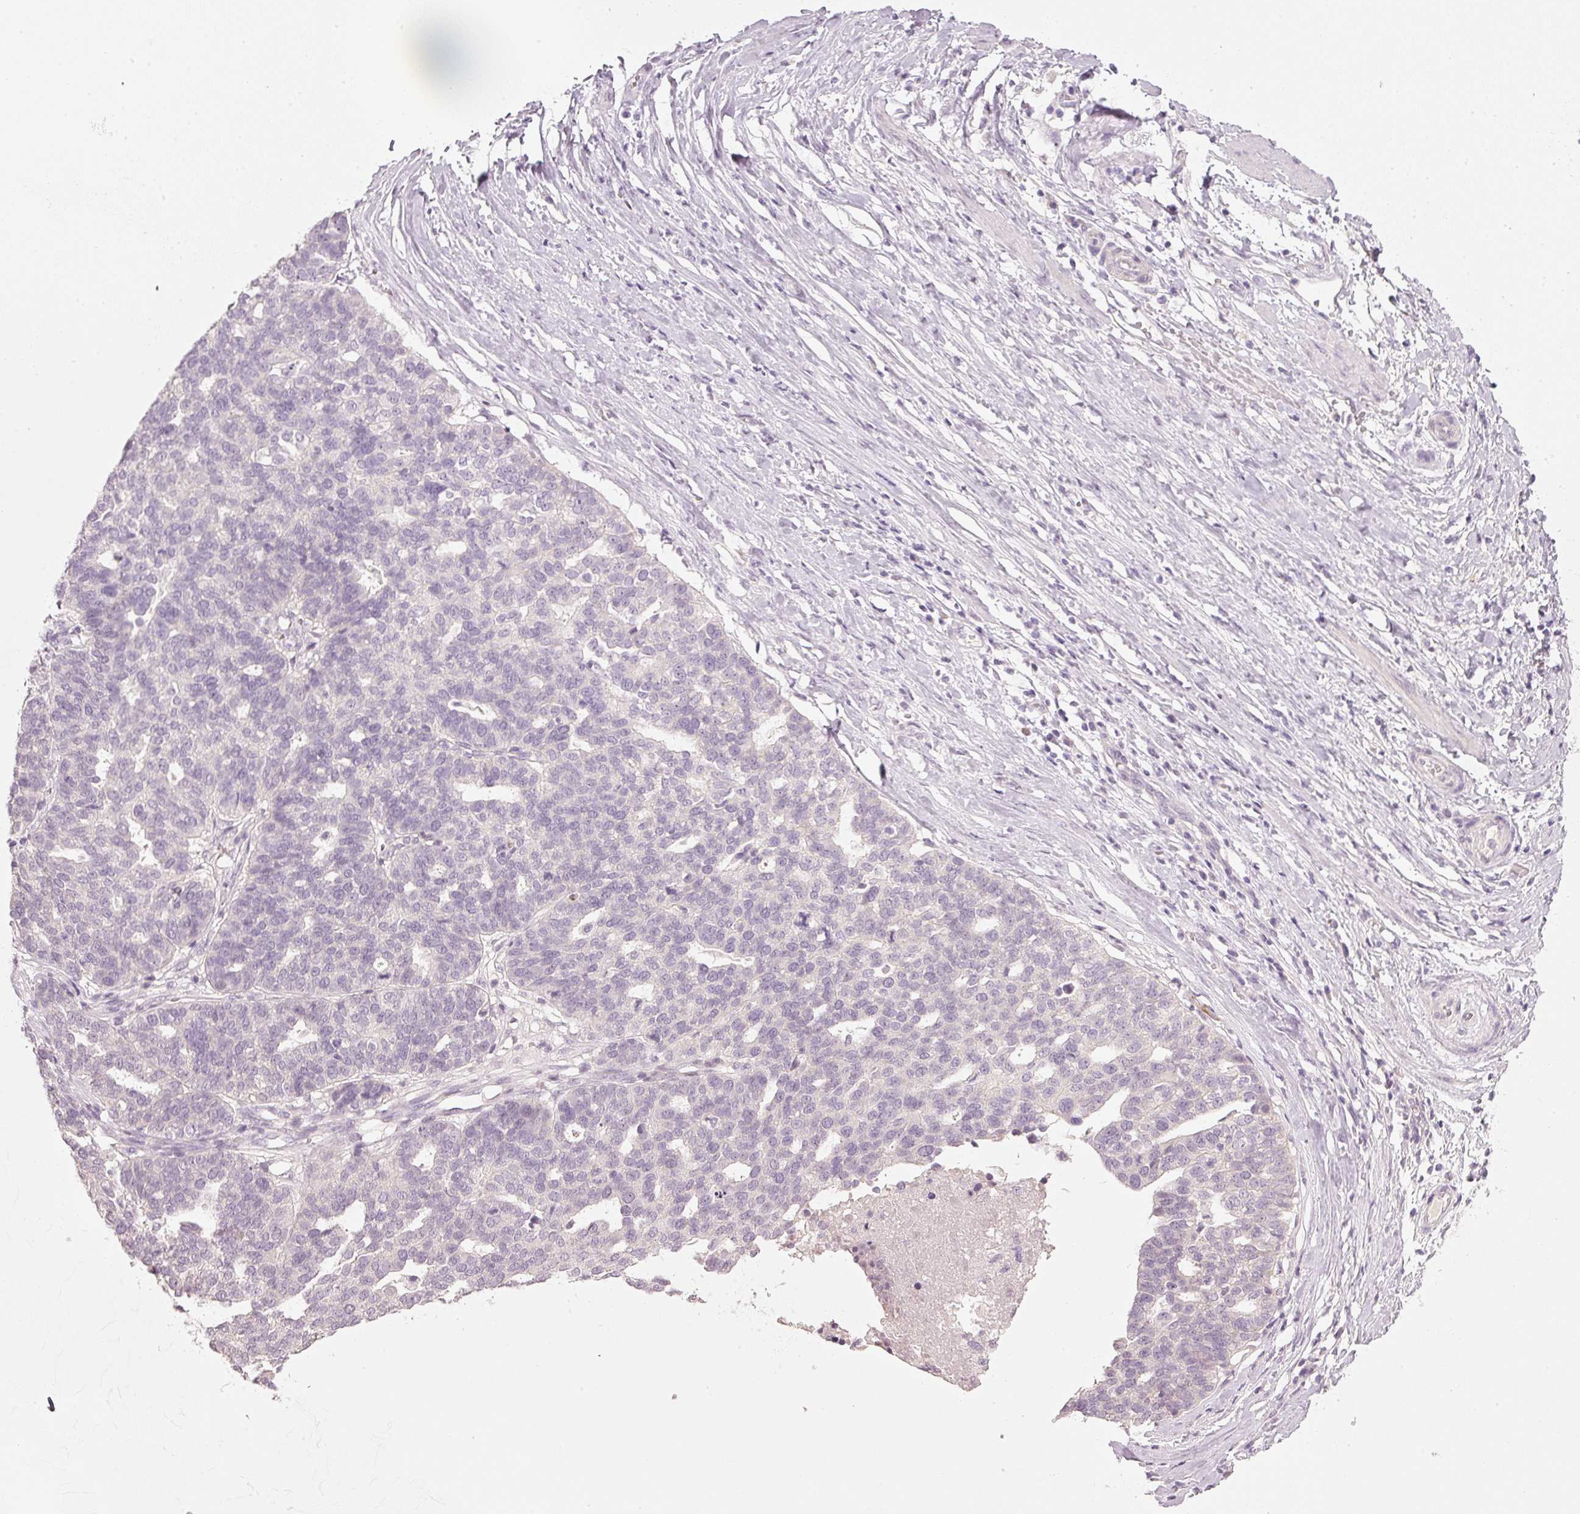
{"staining": {"intensity": "negative", "quantity": "none", "location": "none"}, "tissue": "ovarian cancer", "cell_type": "Tumor cells", "image_type": "cancer", "snomed": [{"axis": "morphology", "description": "Cystadenocarcinoma, serous, NOS"}, {"axis": "topography", "description": "Ovary"}], "caption": "This image is of ovarian serous cystadenocarcinoma stained with IHC to label a protein in brown with the nuclei are counter-stained blue. There is no staining in tumor cells.", "gene": "STEAP1", "patient": {"sex": "female", "age": 59}}